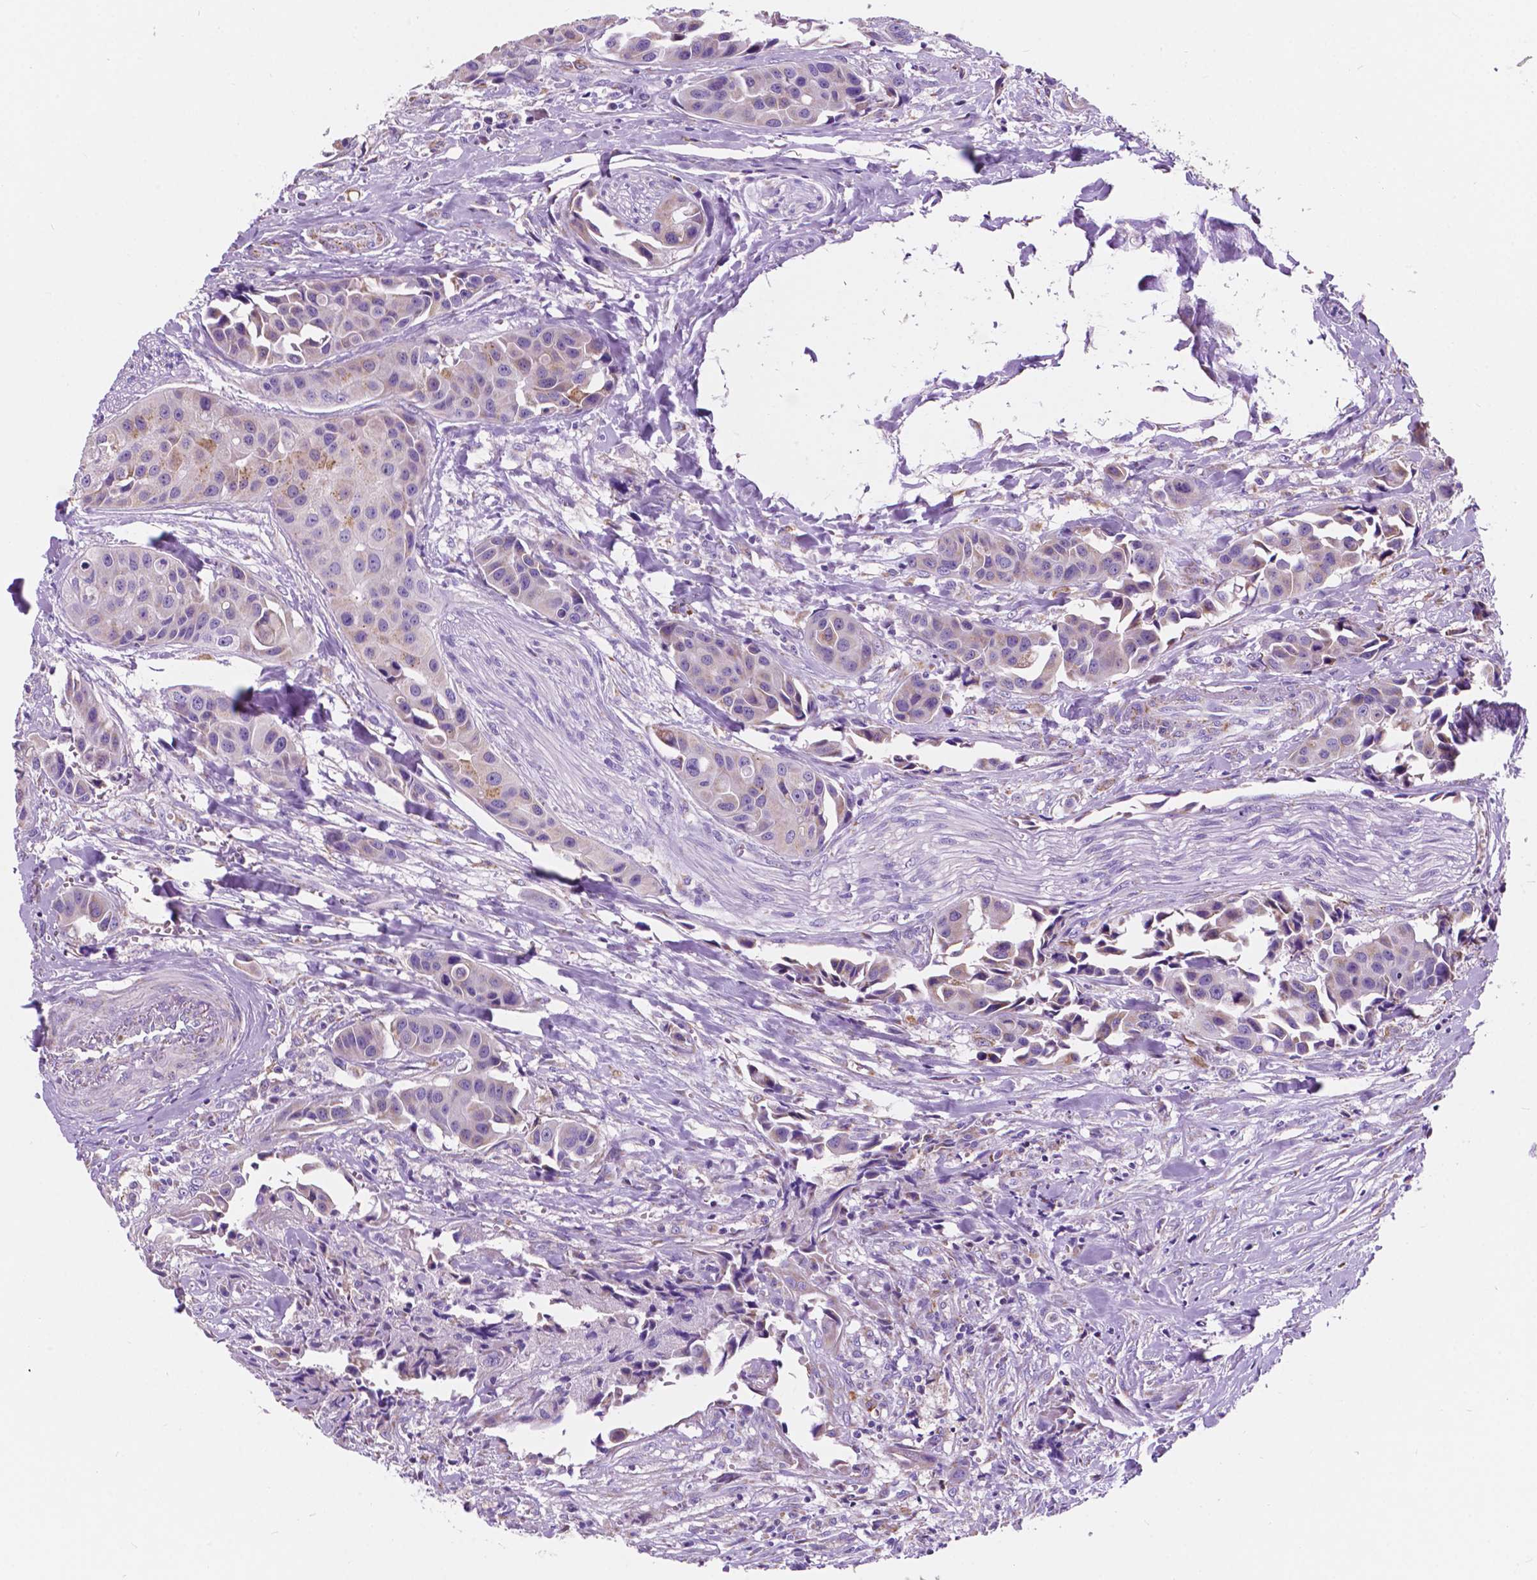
{"staining": {"intensity": "weak", "quantity": "<25%", "location": "cytoplasmic/membranous"}, "tissue": "head and neck cancer", "cell_type": "Tumor cells", "image_type": "cancer", "snomed": [{"axis": "morphology", "description": "Adenocarcinoma, NOS"}, {"axis": "topography", "description": "Head-Neck"}], "caption": "High magnification brightfield microscopy of head and neck adenocarcinoma stained with DAB (brown) and counterstained with hematoxylin (blue): tumor cells show no significant staining.", "gene": "TRPV5", "patient": {"sex": "male", "age": 76}}